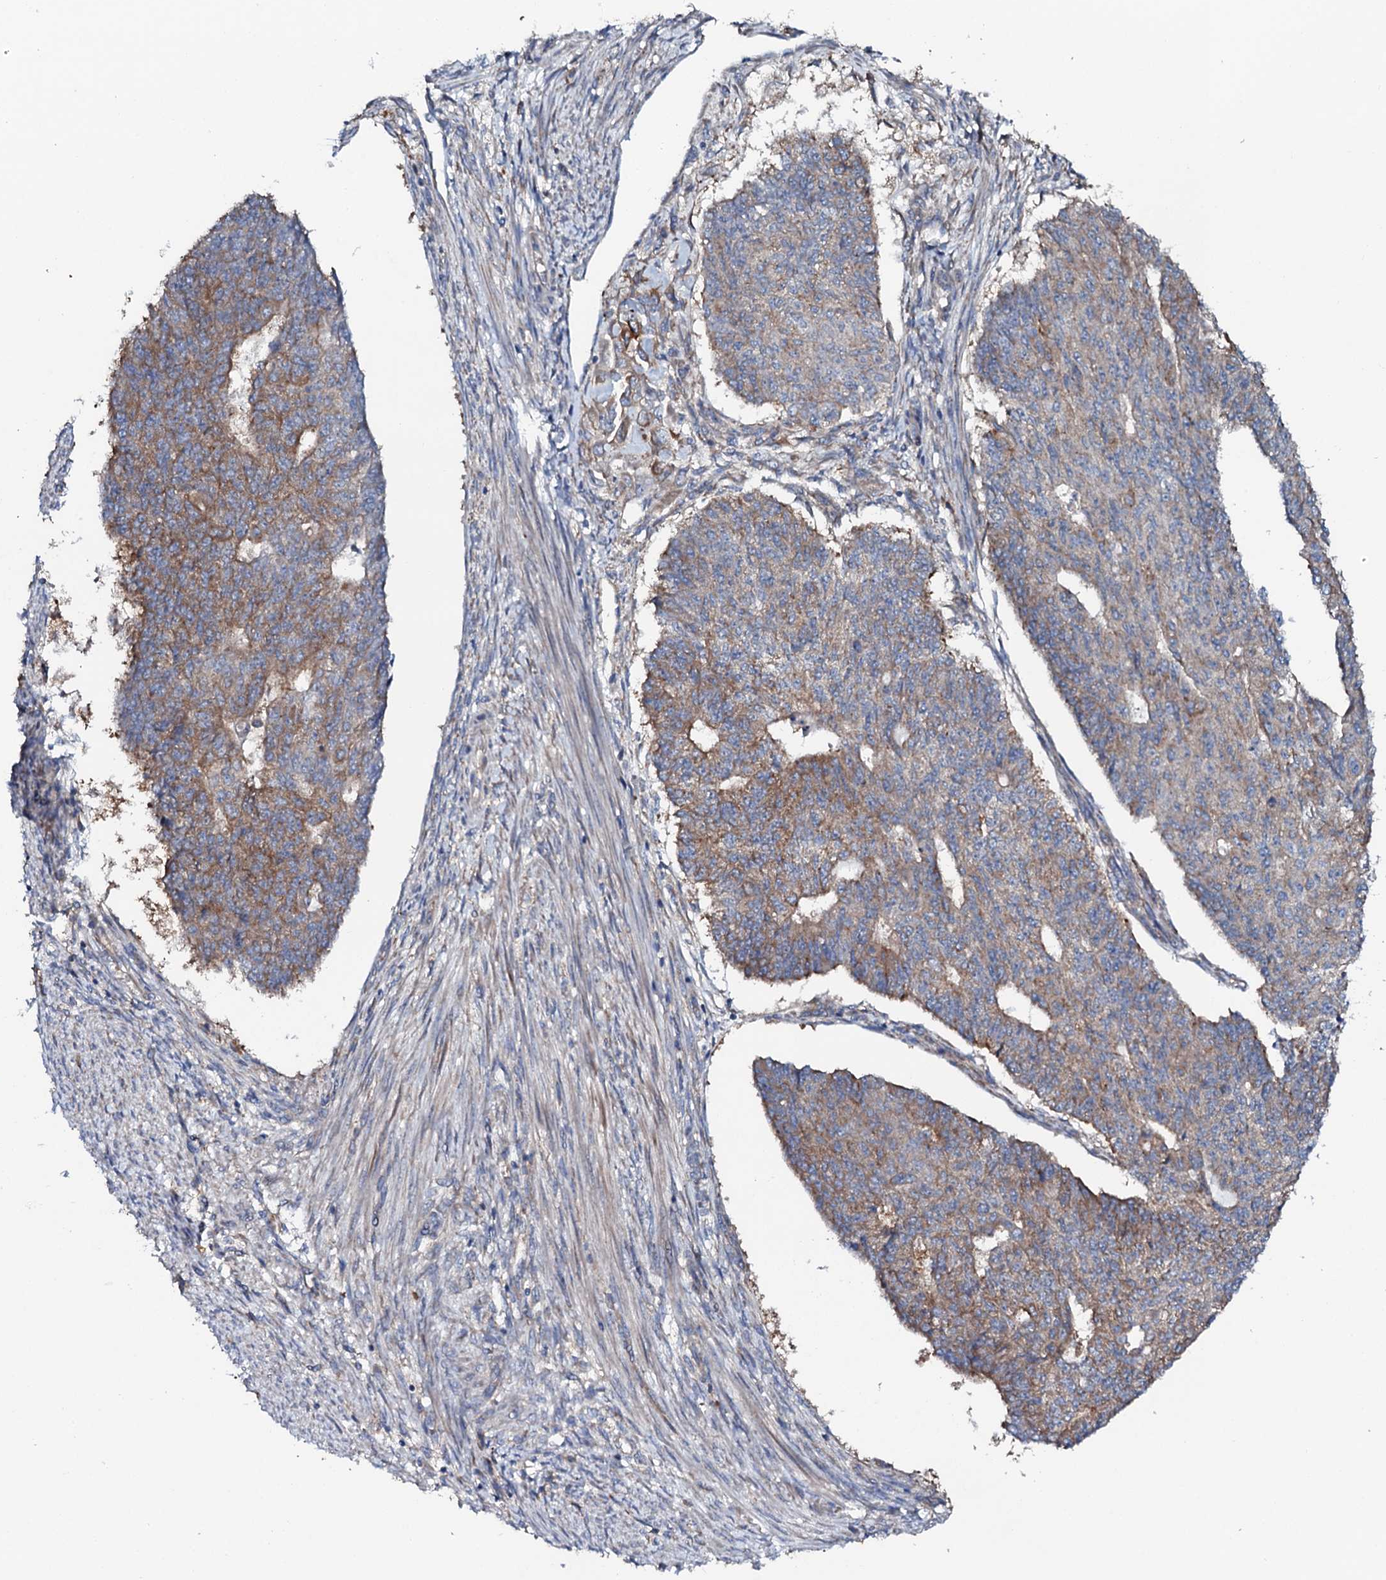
{"staining": {"intensity": "weak", "quantity": ">75%", "location": "cytoplasmic/membranous"}, "tissue": "endometrial cancer", "cell_type": "Tumor cells", "image_type": "cancer", "snomed": [{"axis": "morphology", "description": "Adenocarcinoma, NOS"}, {"axis": "topography", "description": "Endometrium"}], "caption": "IHC image of neoplastic tissue: endometrial cancer stained using IHC displays low levels of weak protein expression localized specifically in the cytoplasmic/membranous of tumor cells, appearing as a cytoplasmic/membranous brown color.", "gene": "P2RX4", "patient": {"sex": "female", "age": 32}}